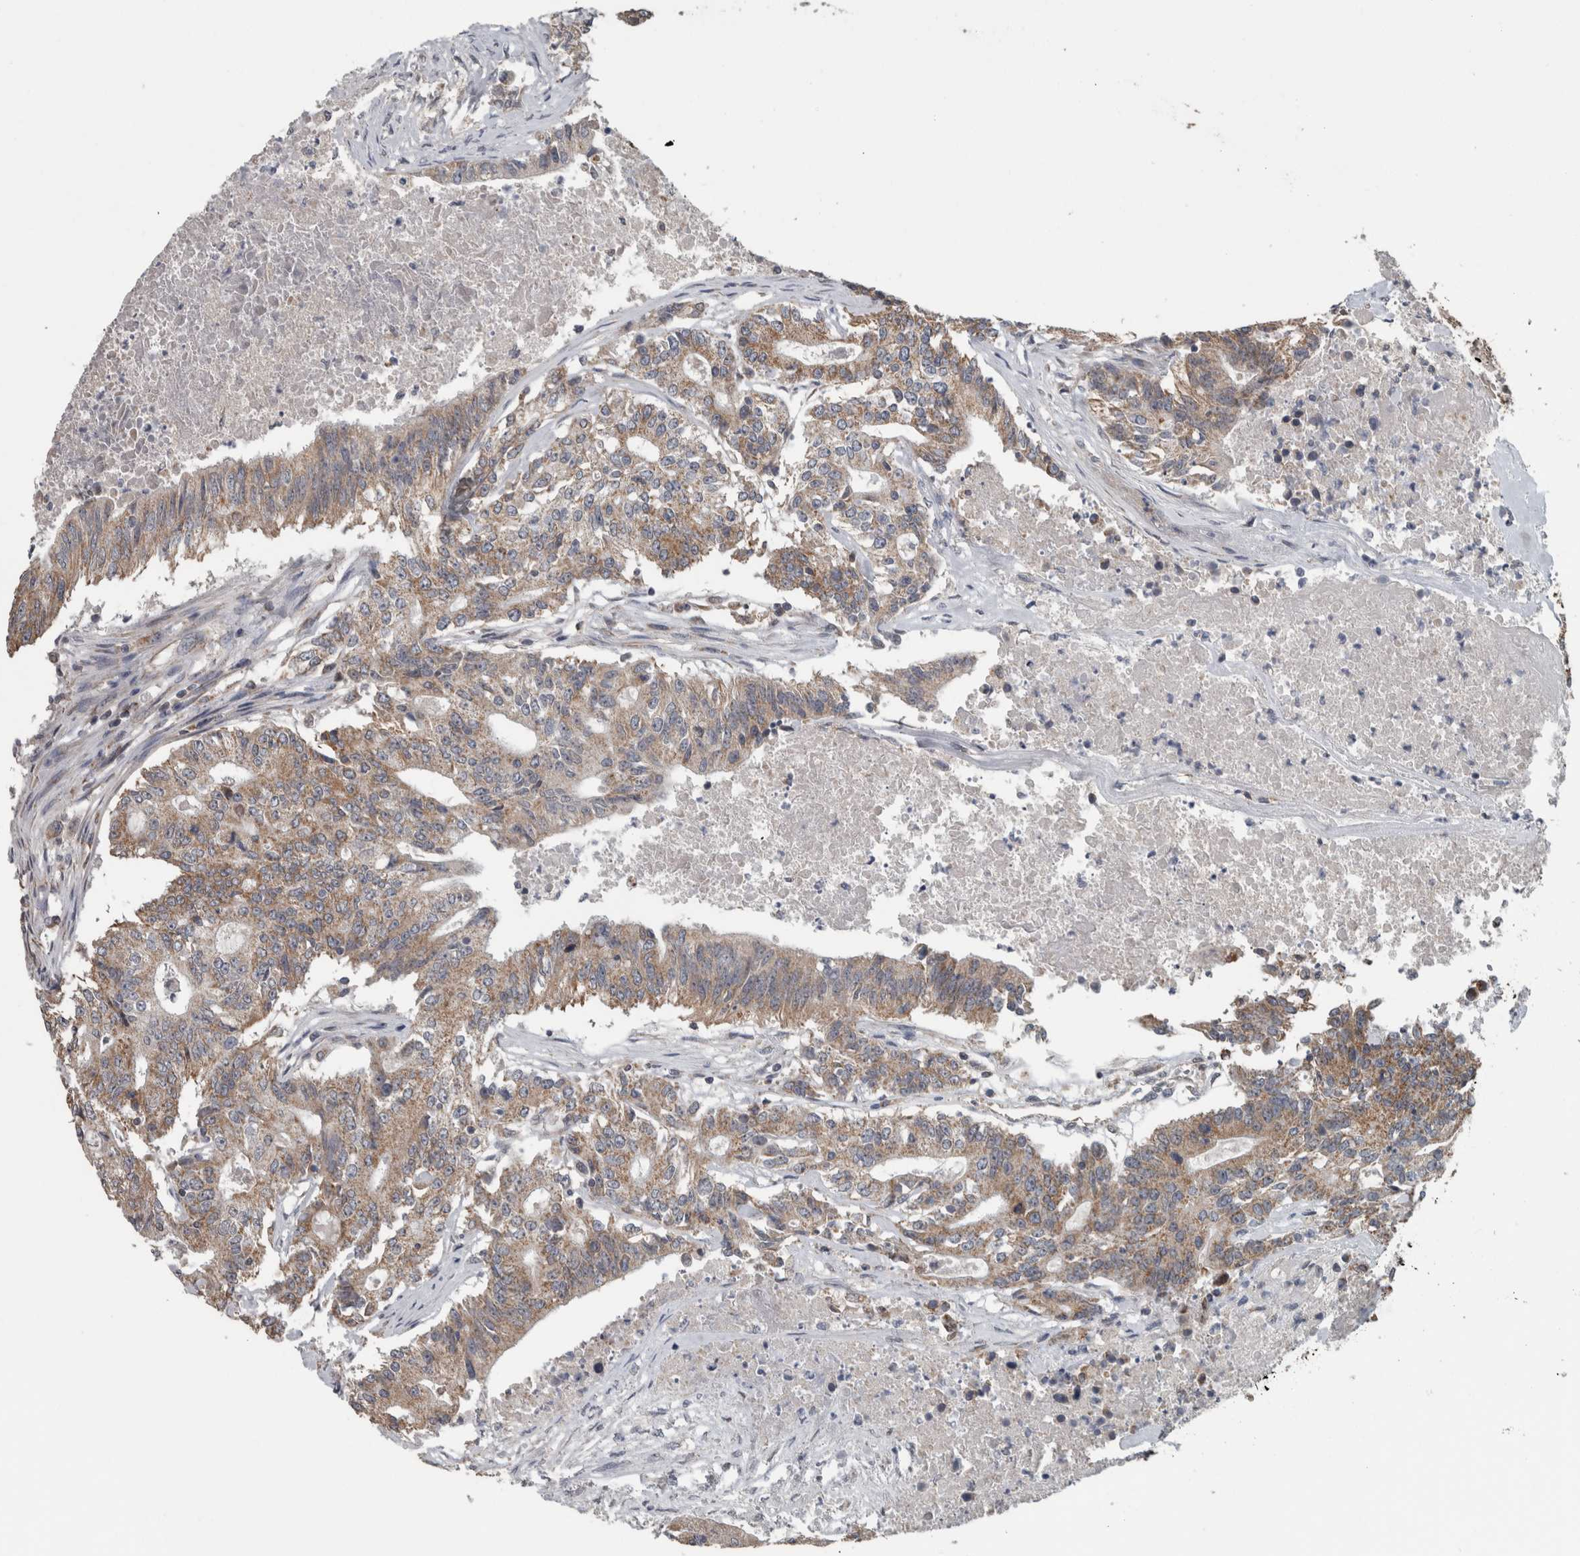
{"staining": {"intensity": "moderate", "quantity": ">75%", "location": "cytoplasmic/membranous"}, "tissue": "colorectal cancer", "cell_type": "Tumor cells", "image_type": "cancer", "snomed": [{"axis": "morphology", "description": "Adenocarcinoma, NOS"}, {"axis": "topography", "description": "Colon"}], "caption": "Tumor cells reveal medium levels of moderate cytoplasmic/membranous positivity in approximately >75% of cells in human colorectal adenocarcinoma.", "gene": "ARMC1", "patient": {"sex": "female", "age": 77}}